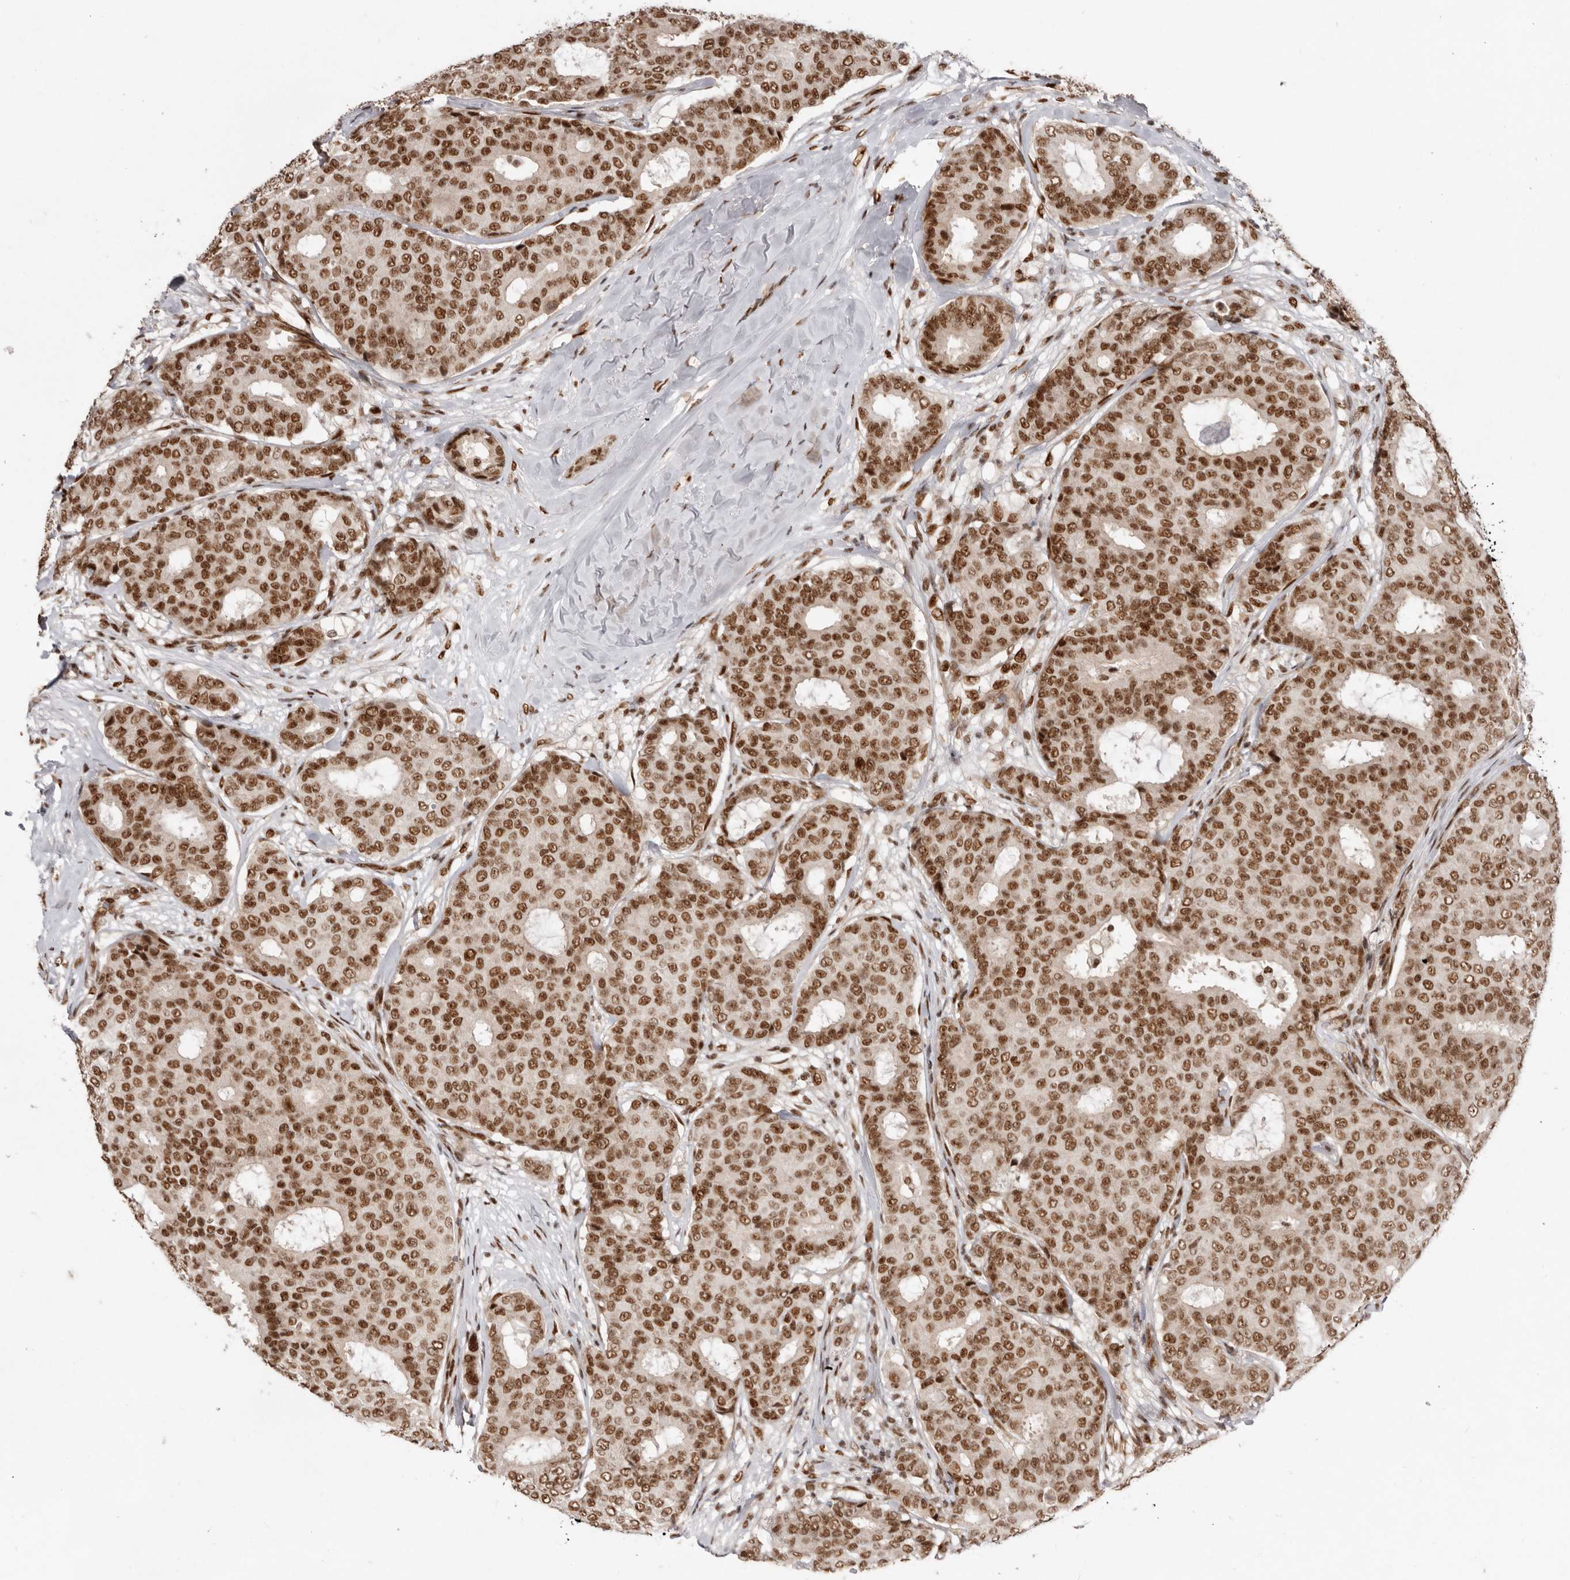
{"staining": {"intensity": "moderate", "quantity": ">75%", "location": "nuclear"}, "tissue": "breast cancer", "cell_type": "Tumor cells", "image_type": "cancer", "snomed": [{"axis": "morphology", "description": "Duct carcinoma"}, {"axis": "topography", "description": "Breast"}], "caption": "Protein staining of breast infiltrating ductal carcinoma tissue demonstrates moderate nuclear staining in approximately >75% of tumor cells. The staining is performed using DAB brown chromogen to label protein expression. The nuclei are counter-stained blue using hematoxylin.", "gene": "CHTOP", "patient": {"sex": "female", "age": 75}}